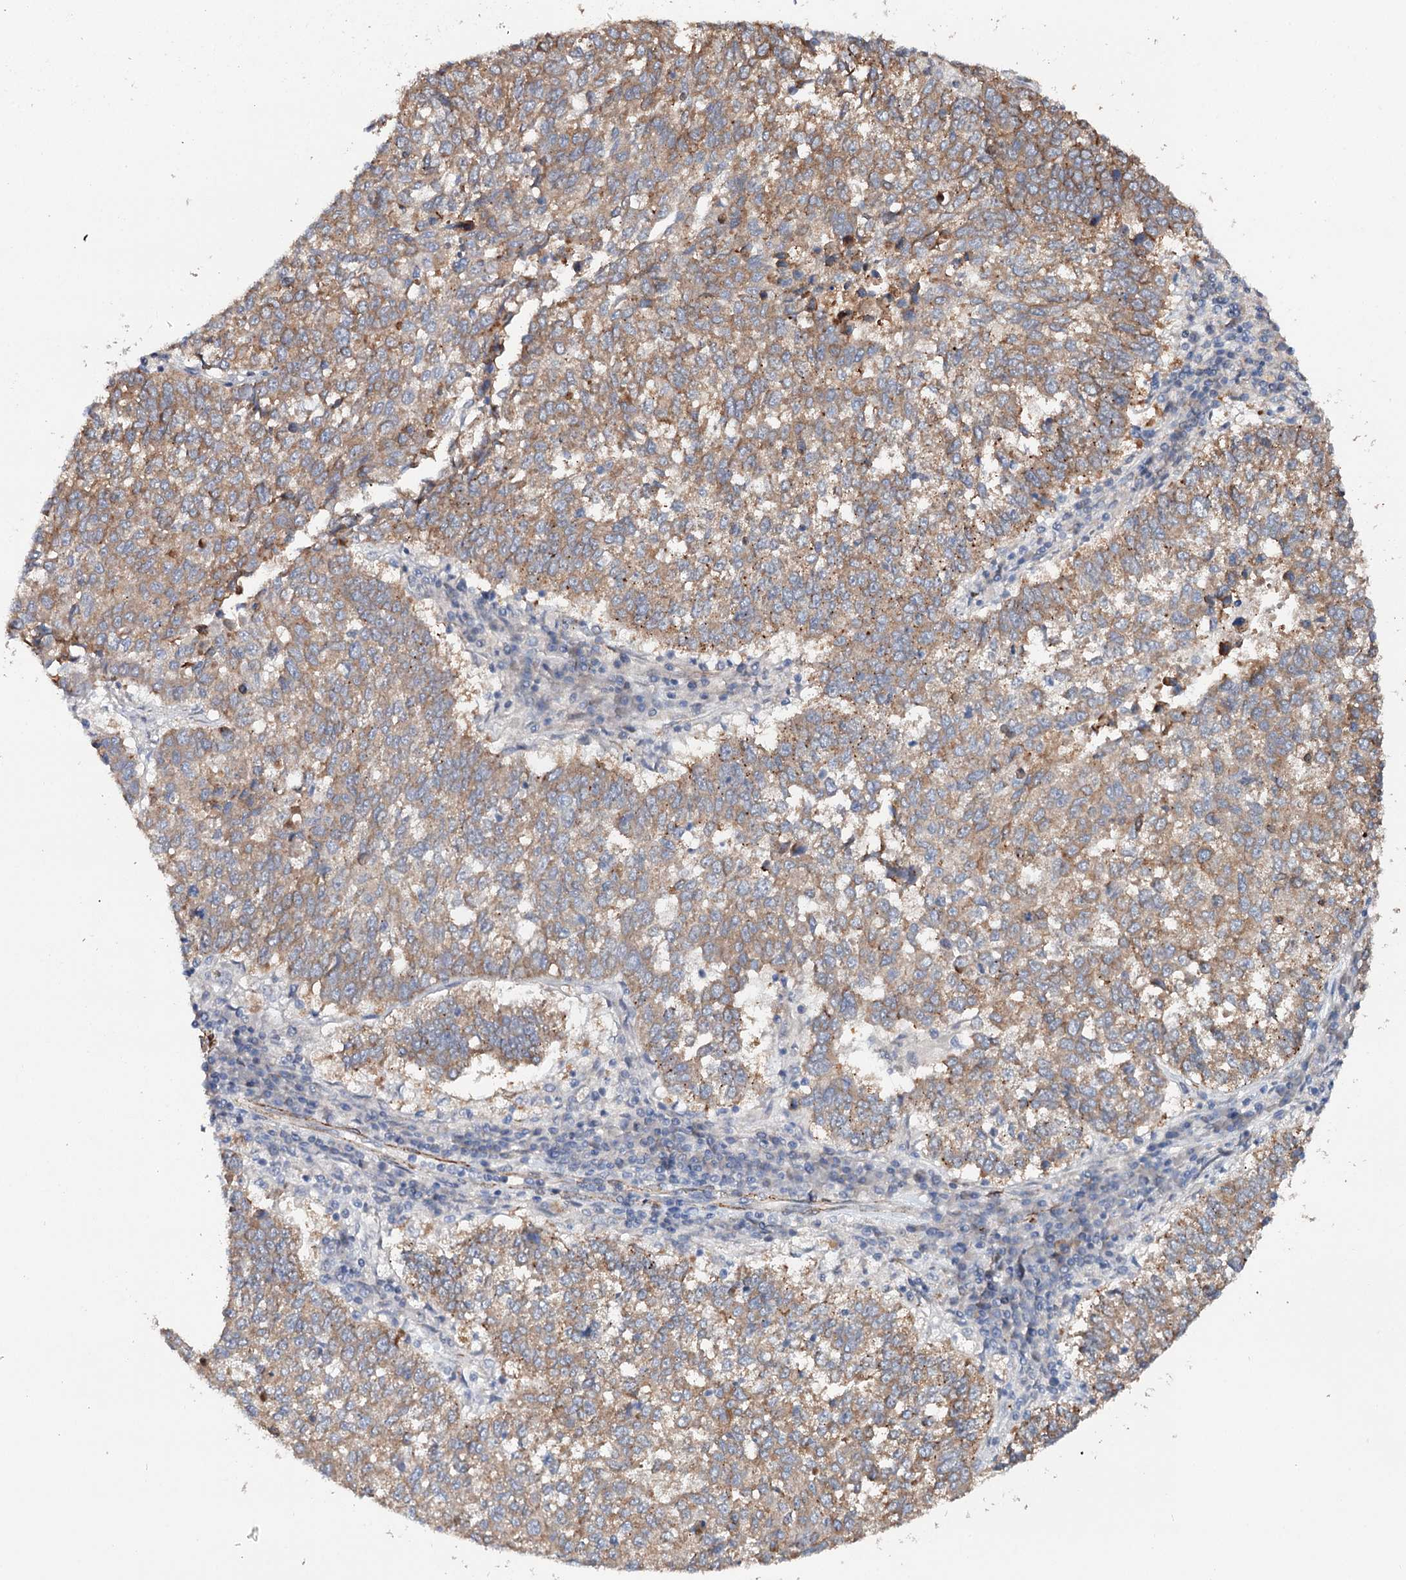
{"staining": {"intensity": "moderate", "quantity": ">75%", "location": "cytoplasmic/membranous"}, "tissue": "lung cancer", "cell_type": "Tumor cells", "image_type": "cancer", "snomed": [{"axis": "morphology", "description": "Squamous cell carcinoma, NOS"}, {"axis": "topography", "description": "Lung"}], "caption": "High-power microscopy captured an immunohistochemistry (IHC) histopathology image of lung squamous cell carcinoma, revealing moderate cytoplasmic/membranous staining in about >75% of tumor cells.", "gene": "CFAP46", "patient": {"sex": "male", "age": 73}}